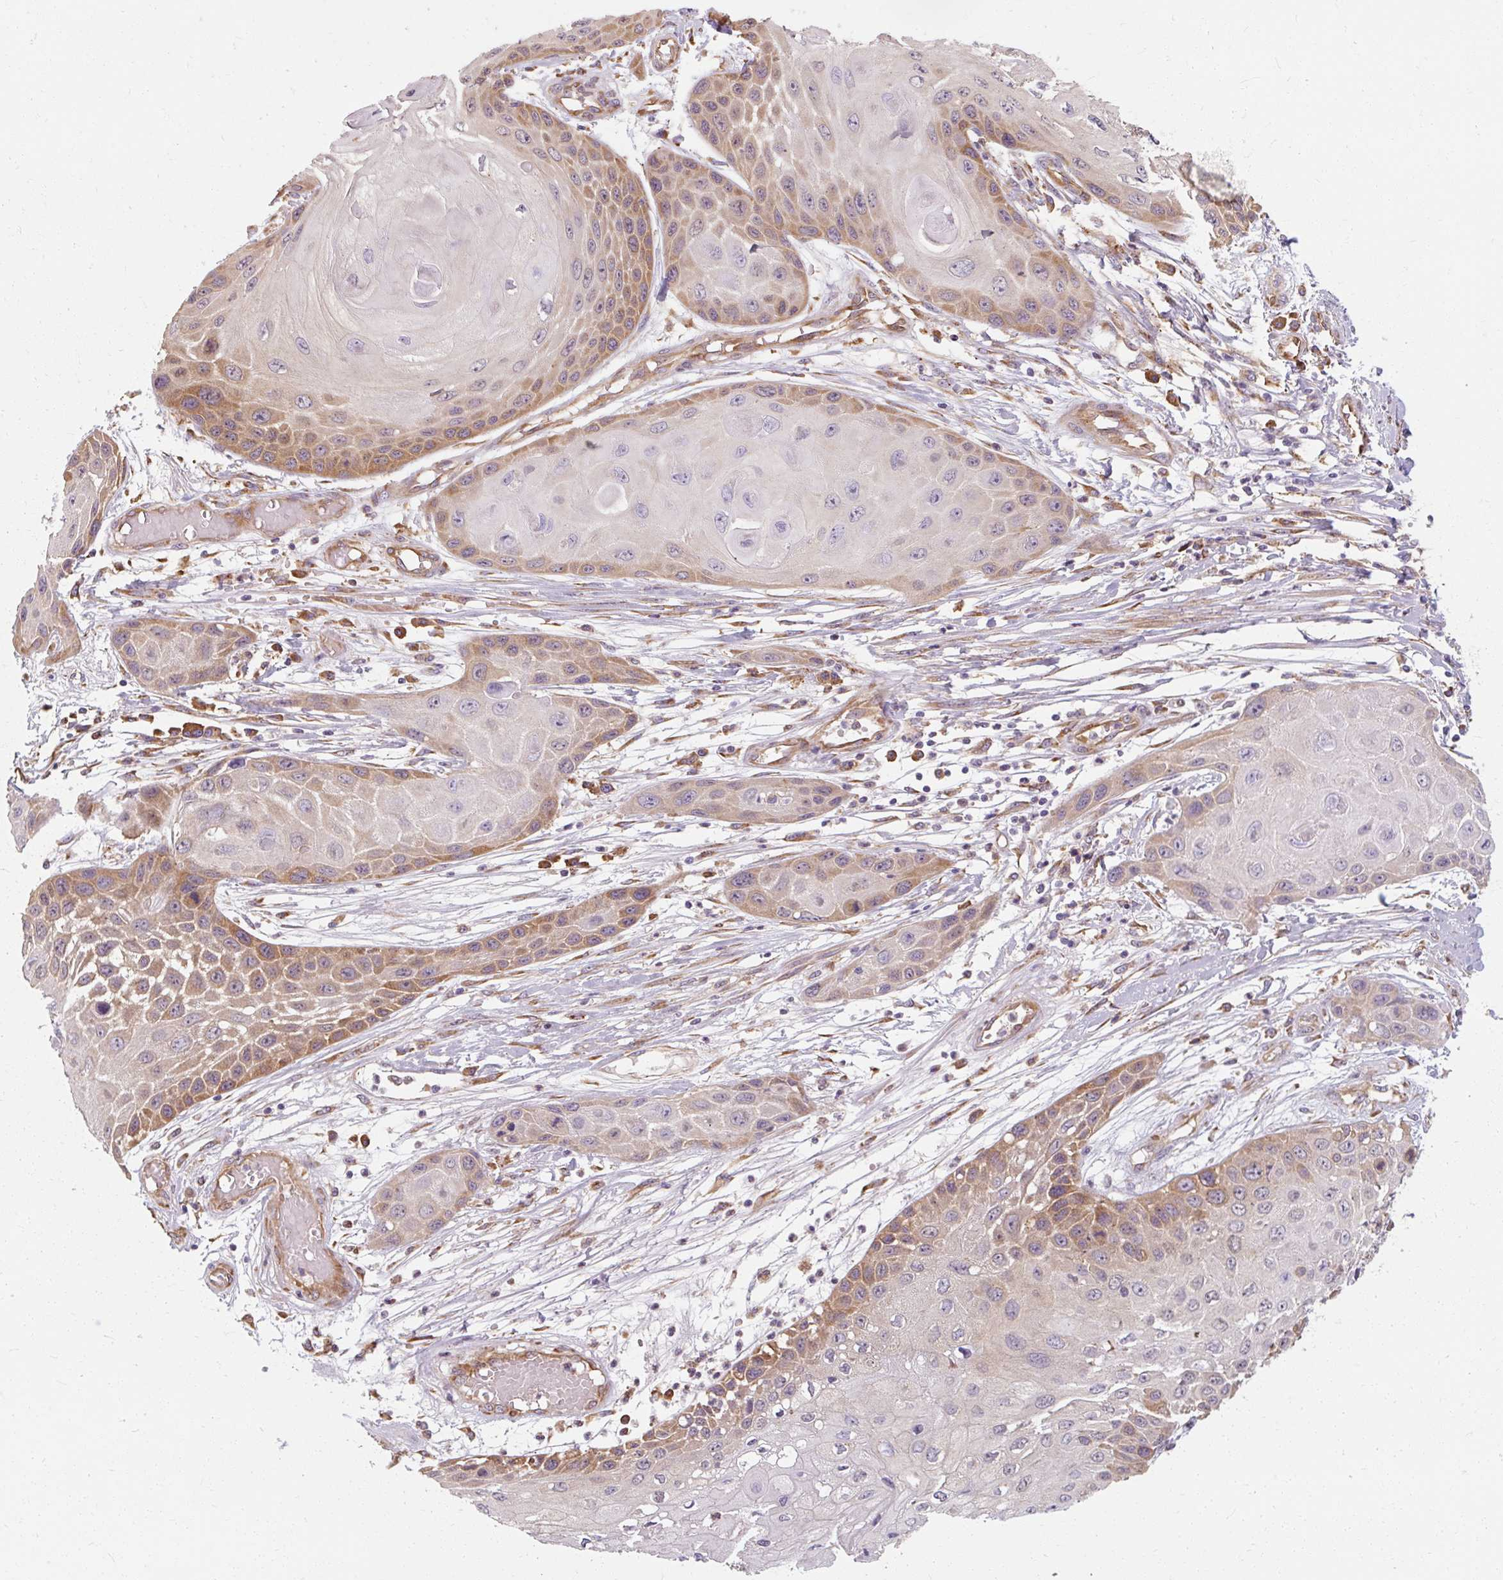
{"staining": {"intensity": "moderate", "quantity": "25%-75%", "location": "cytoplasmic/membranous"}, "tissue": "skin cancer", "cell_type": "Tumor cells", "image_type": "cancer", "snomed": [{"axis": "morphology", "description": "Squamous cell carcinoma, NOS"}, {"axis": "topography", "description": "Skin"}, {"axis": "topography", "description": "Vulva"}], "caption": "Brown immunohistochemical staining in human squamous cell carcinoma (skin) reveals moderate cytoplasmic/membranous expression in about 25%-75% of tumor cells.", "gene": "TBC1D4", "patient": {"sex": "female", "age": 44}}